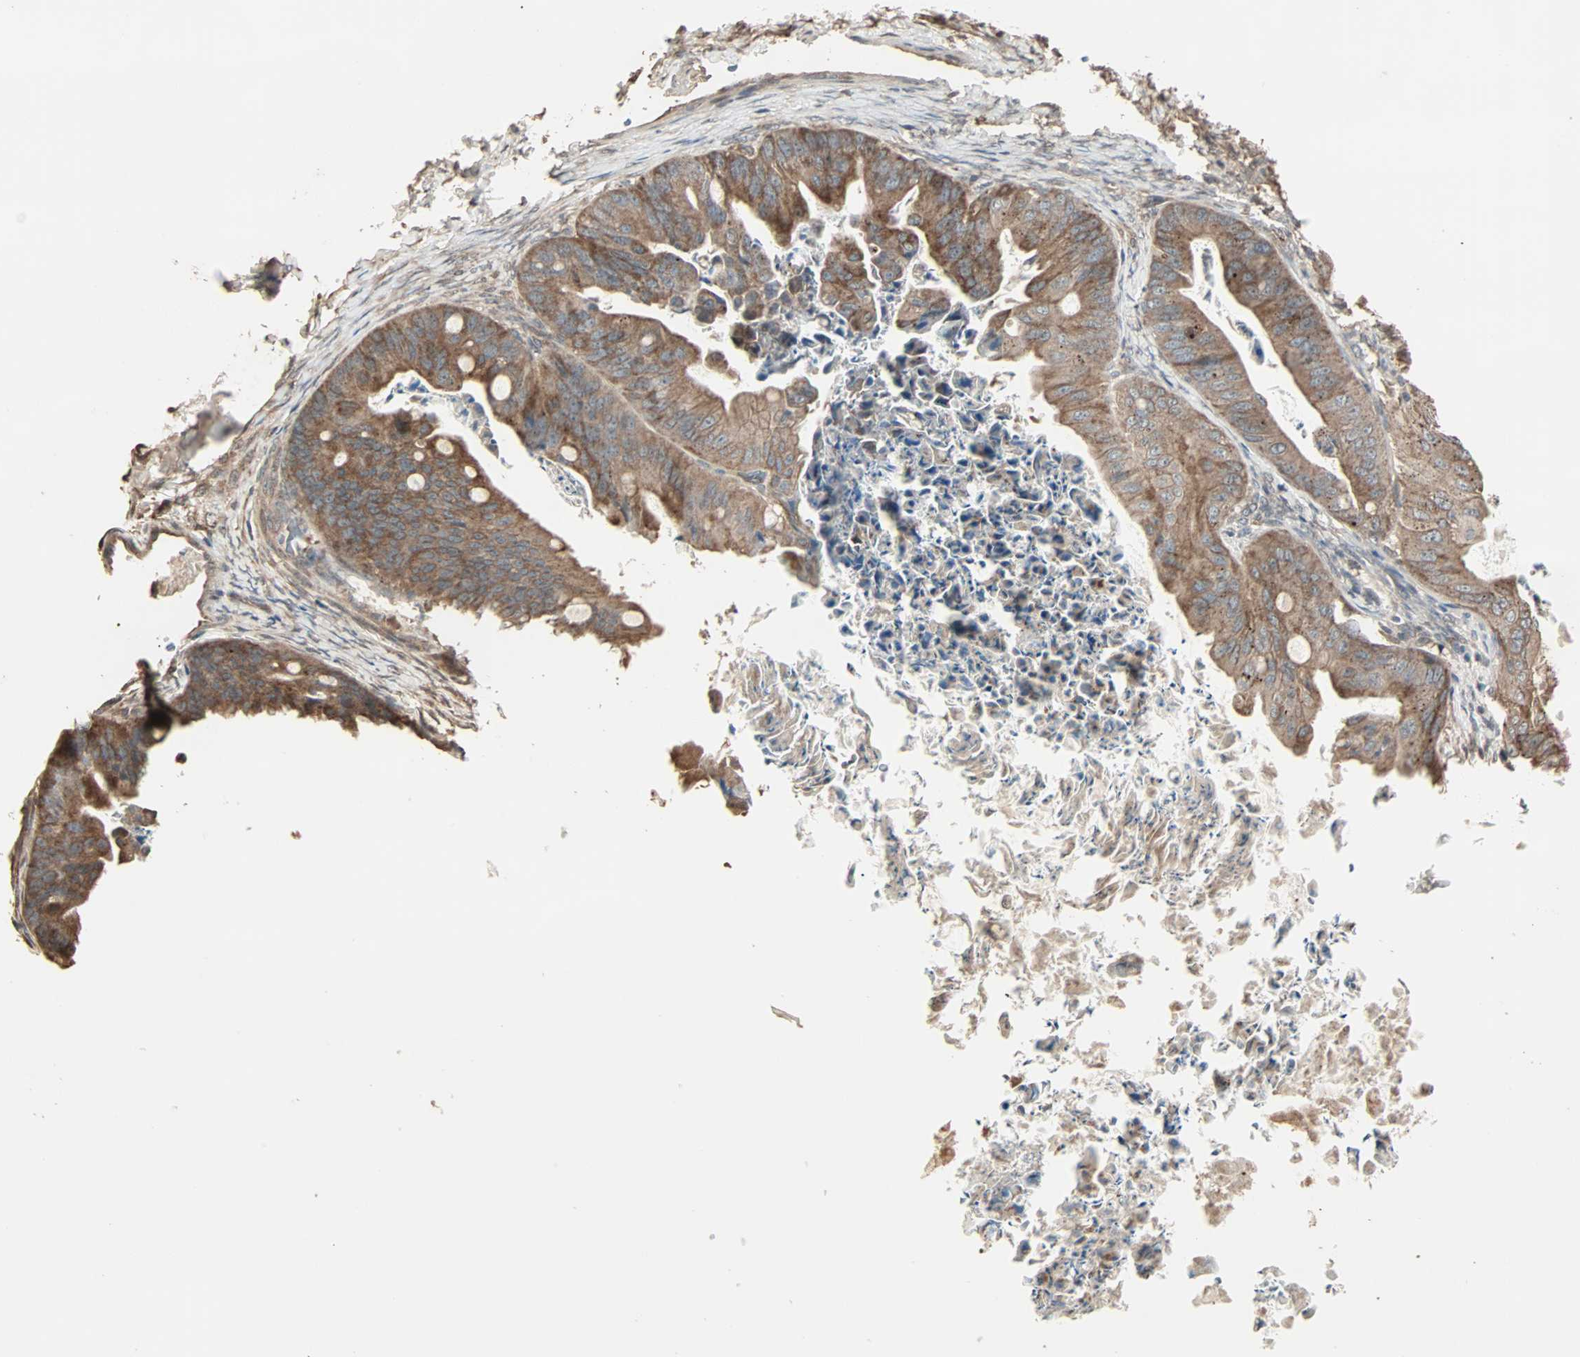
{"staining": {"intensity": "moderate", "quantity": ">75%", "location": "cytoplasmic/membranous"}, "tissue": "ovarian cancer", "cell_type": "Tumor cells", "image_type": "cancer", "snomed": [{"axis": "morphology", "description": "Cystadenocarcinoma, mucinous, NOS"}, {"axis": "topography", "description": "Ovary"}], "caption": "Brown immunohistochemical staining in human ovarian cancer displays moderate cytoplasmic/membranous staining in about >75% of tumor cells.", "gene": "CALCRL", "patient": {"sex": "female", "age": 37}}